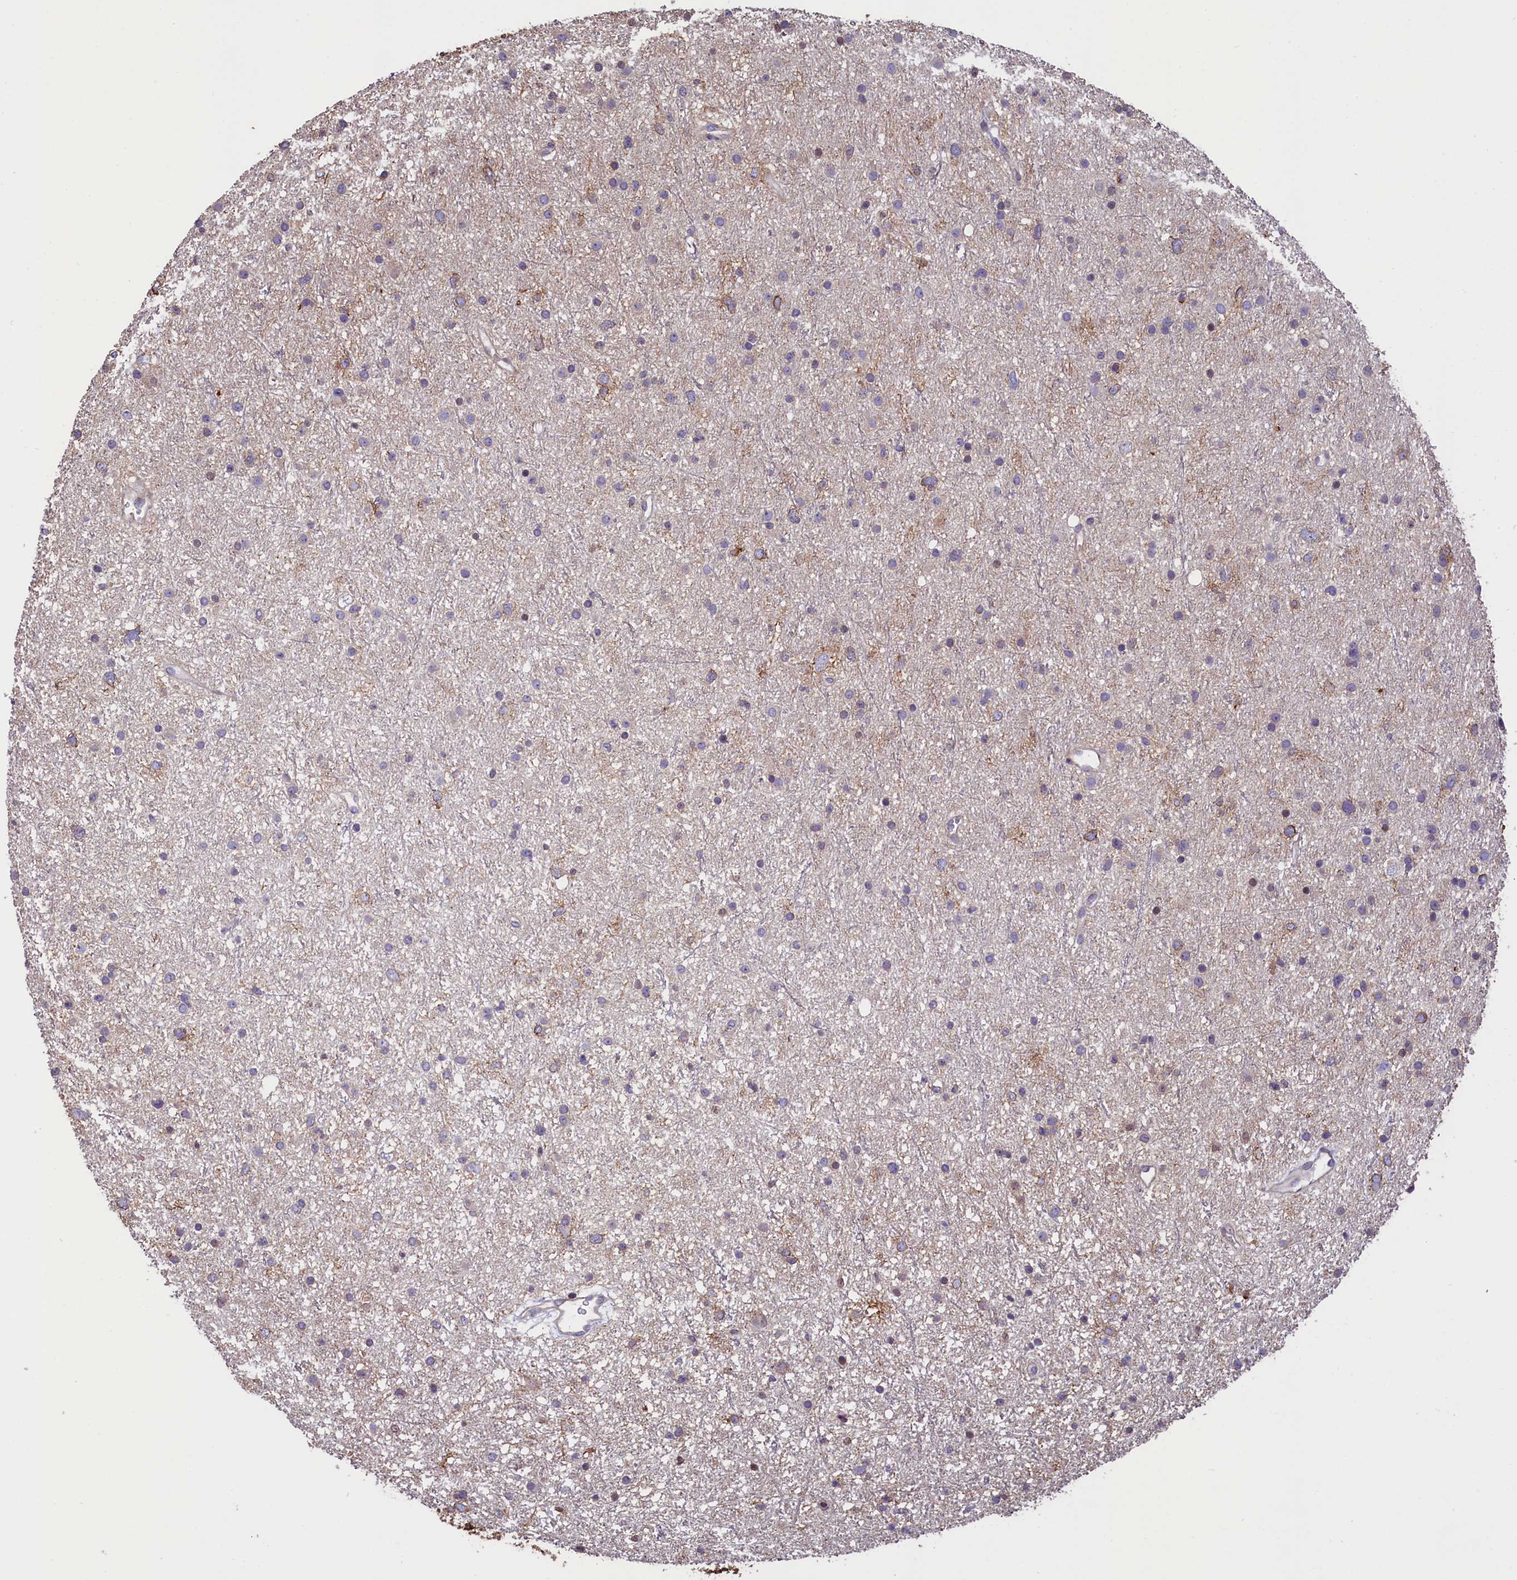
{"staining": {"intensity": "negative", "quantity": "none", "location": "none"}, "tissue": "glioma", "cell_type": "Tumor cells", "image_type": "cancer", "snomed": [{"axis": "morphology", "description": "Glioma, malignant, Low grade"}, {"axis": "topography", "description": "Cerebral cortex"}], "caption": "The micrograph exhibits no significant positivity in tumor cells of glioma.", "gene": "ZNF2", "patient": {"sex": "female", "age": 39}}